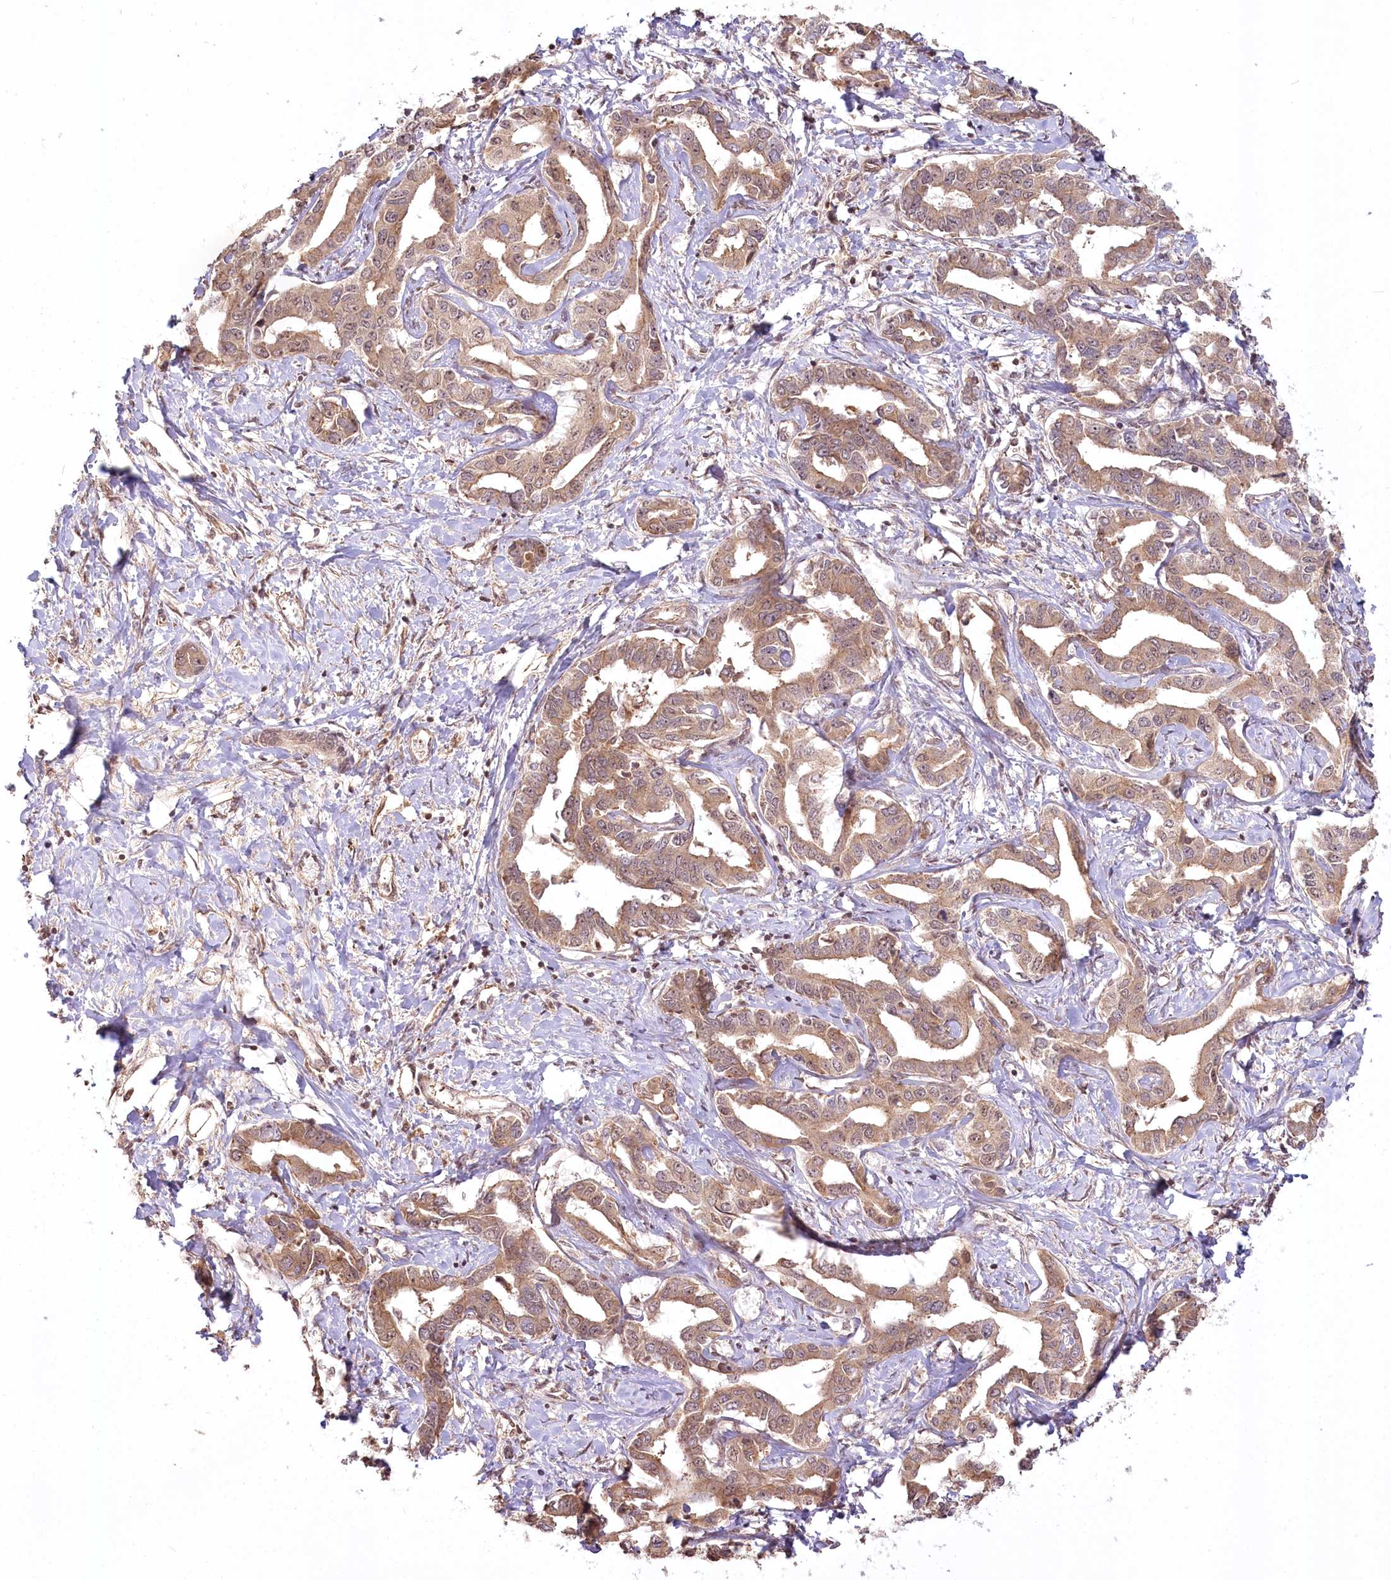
{"staining": {"intensity": "moderate", "quantity": ">75%", "location": "cytoplasmic/membranous"}, "tissue": "liver cancer", "cell_type": "Tumor cells", "image_type": "cancer", "snomed": [{"axis": "morphology", "description": "Cholangiocarcinoma"}, {"axis": "topography", "description": "Liver"}], "caption": "The micrograph demonstrates staining of liver cancer (cholangiocarcinoma), revealing moderate cytoplasmic/membranous protein positivity (brown color) within tumor cells.", "gene": "R3HDM2", "patient": {"sex": "male", "age": 59}}